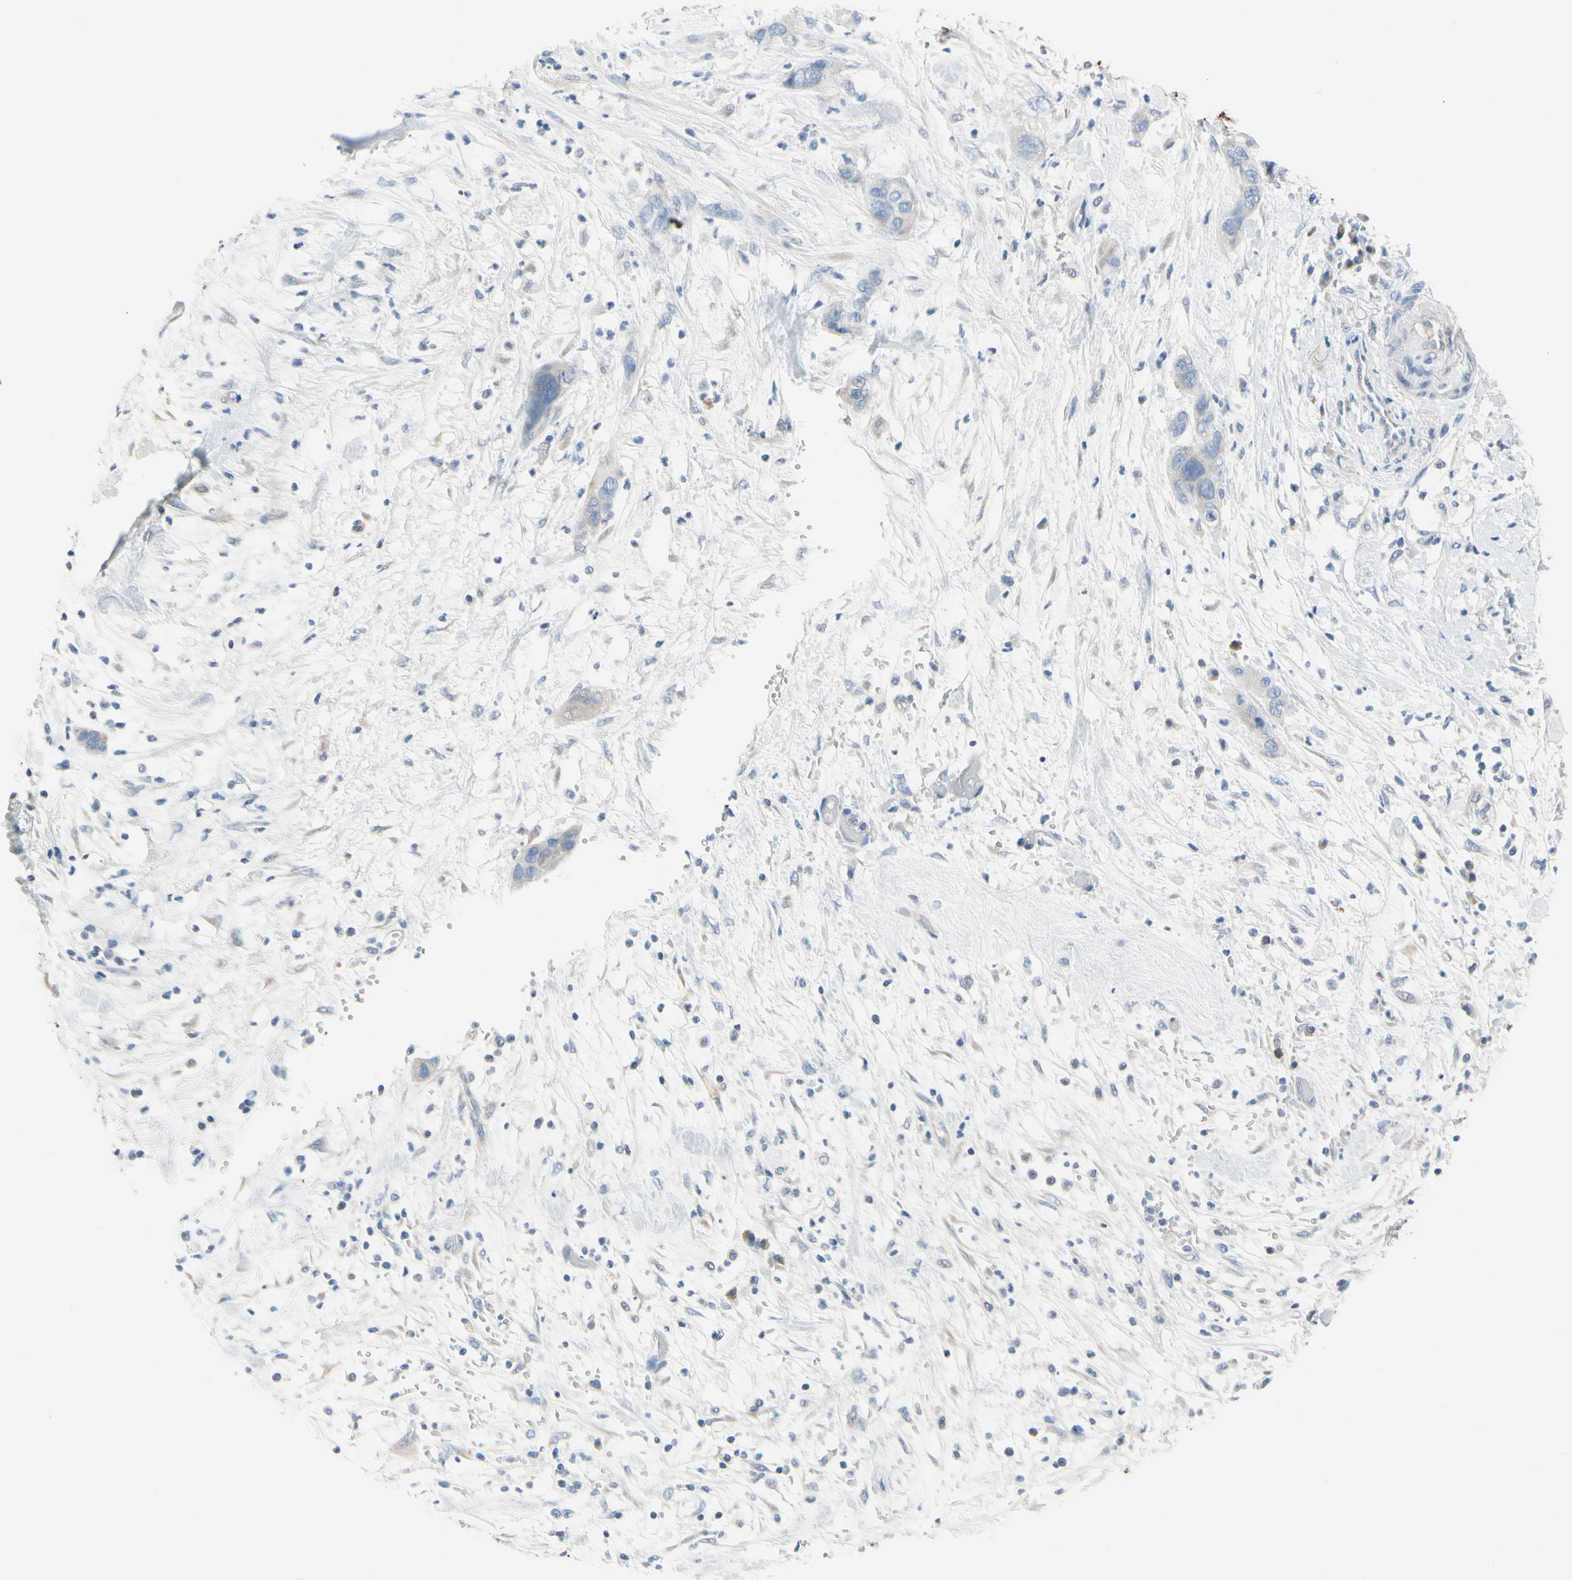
{"staining": {"intensity": "negative", "quantity": "none", "location": "none"}, "tissue": "pancreatic cancer", "cell_type": "Tumor cells", "image_type": "cancer", "snomed": [{"axis": "morphology", "description": "Adenocarcinoma, NOS"}, {"axis": "topography", "description": "Pancreas"}], "caption": "Human adenocarcinoma (pancreatic) stained for a protein using IHC shows no staining in tumor cells.", "gene": "MUC5B", "patient": {"sex": "female", "age": 71}}